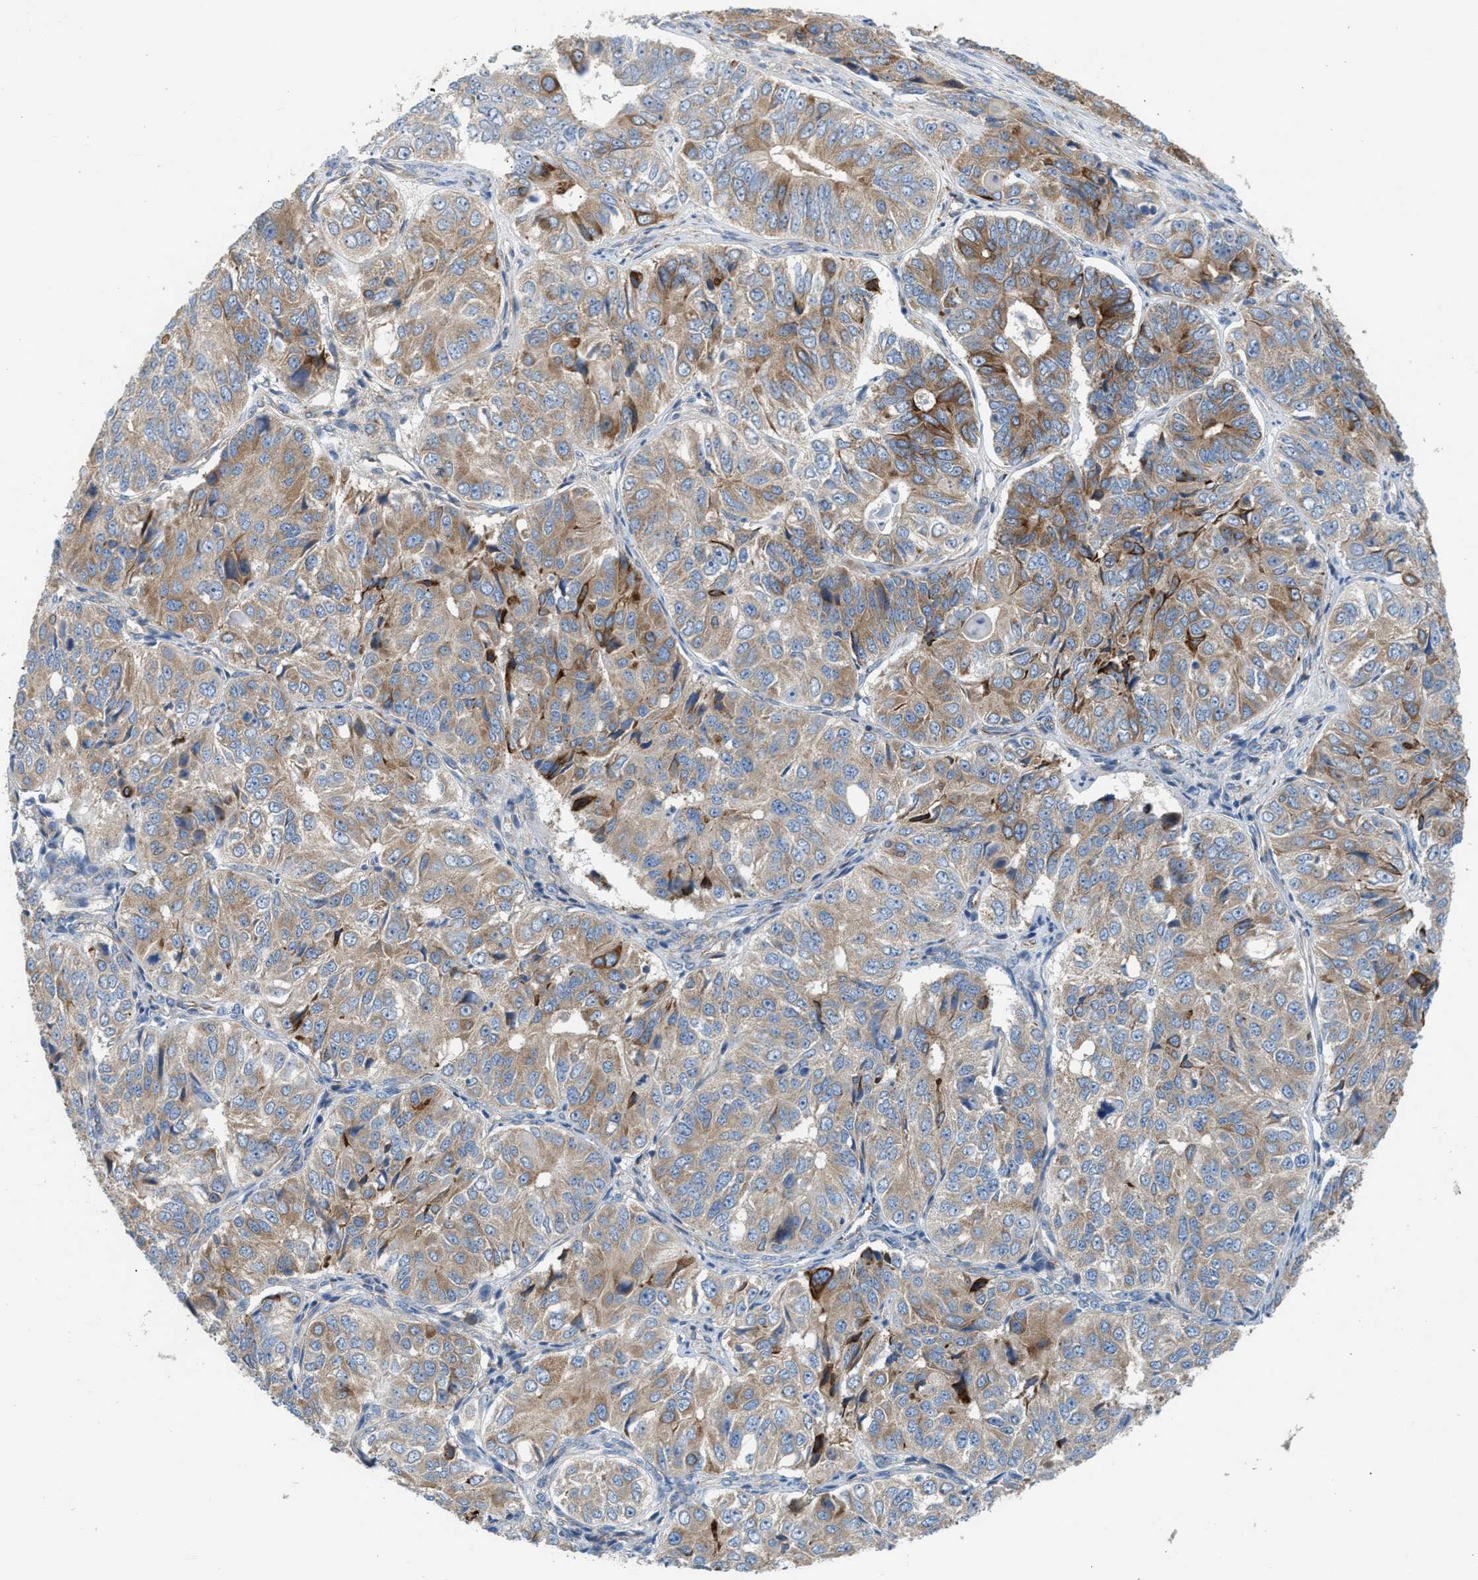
{"staining": {"intensity": "moderate", "quantity": ">75%", "location": "cytoplasmic/membranous"}, "tissue": "ovarian cancer", "cell_type": "Tumor cells", "image_type": "cancer", "snomed": [{"axis": "morphology", "description": "Carcinoma, endometroid"}, {"axis": "topography", "description": "Ovary"}], "caption": "A medium amount of moderate cytoplasmic/membranous positivity is seen in about >75% of tumor cells in ovarian endometroid carcinoma tissue.", "gene": "TBC1D15", "patient": {"sex": "female", "age": 51}}